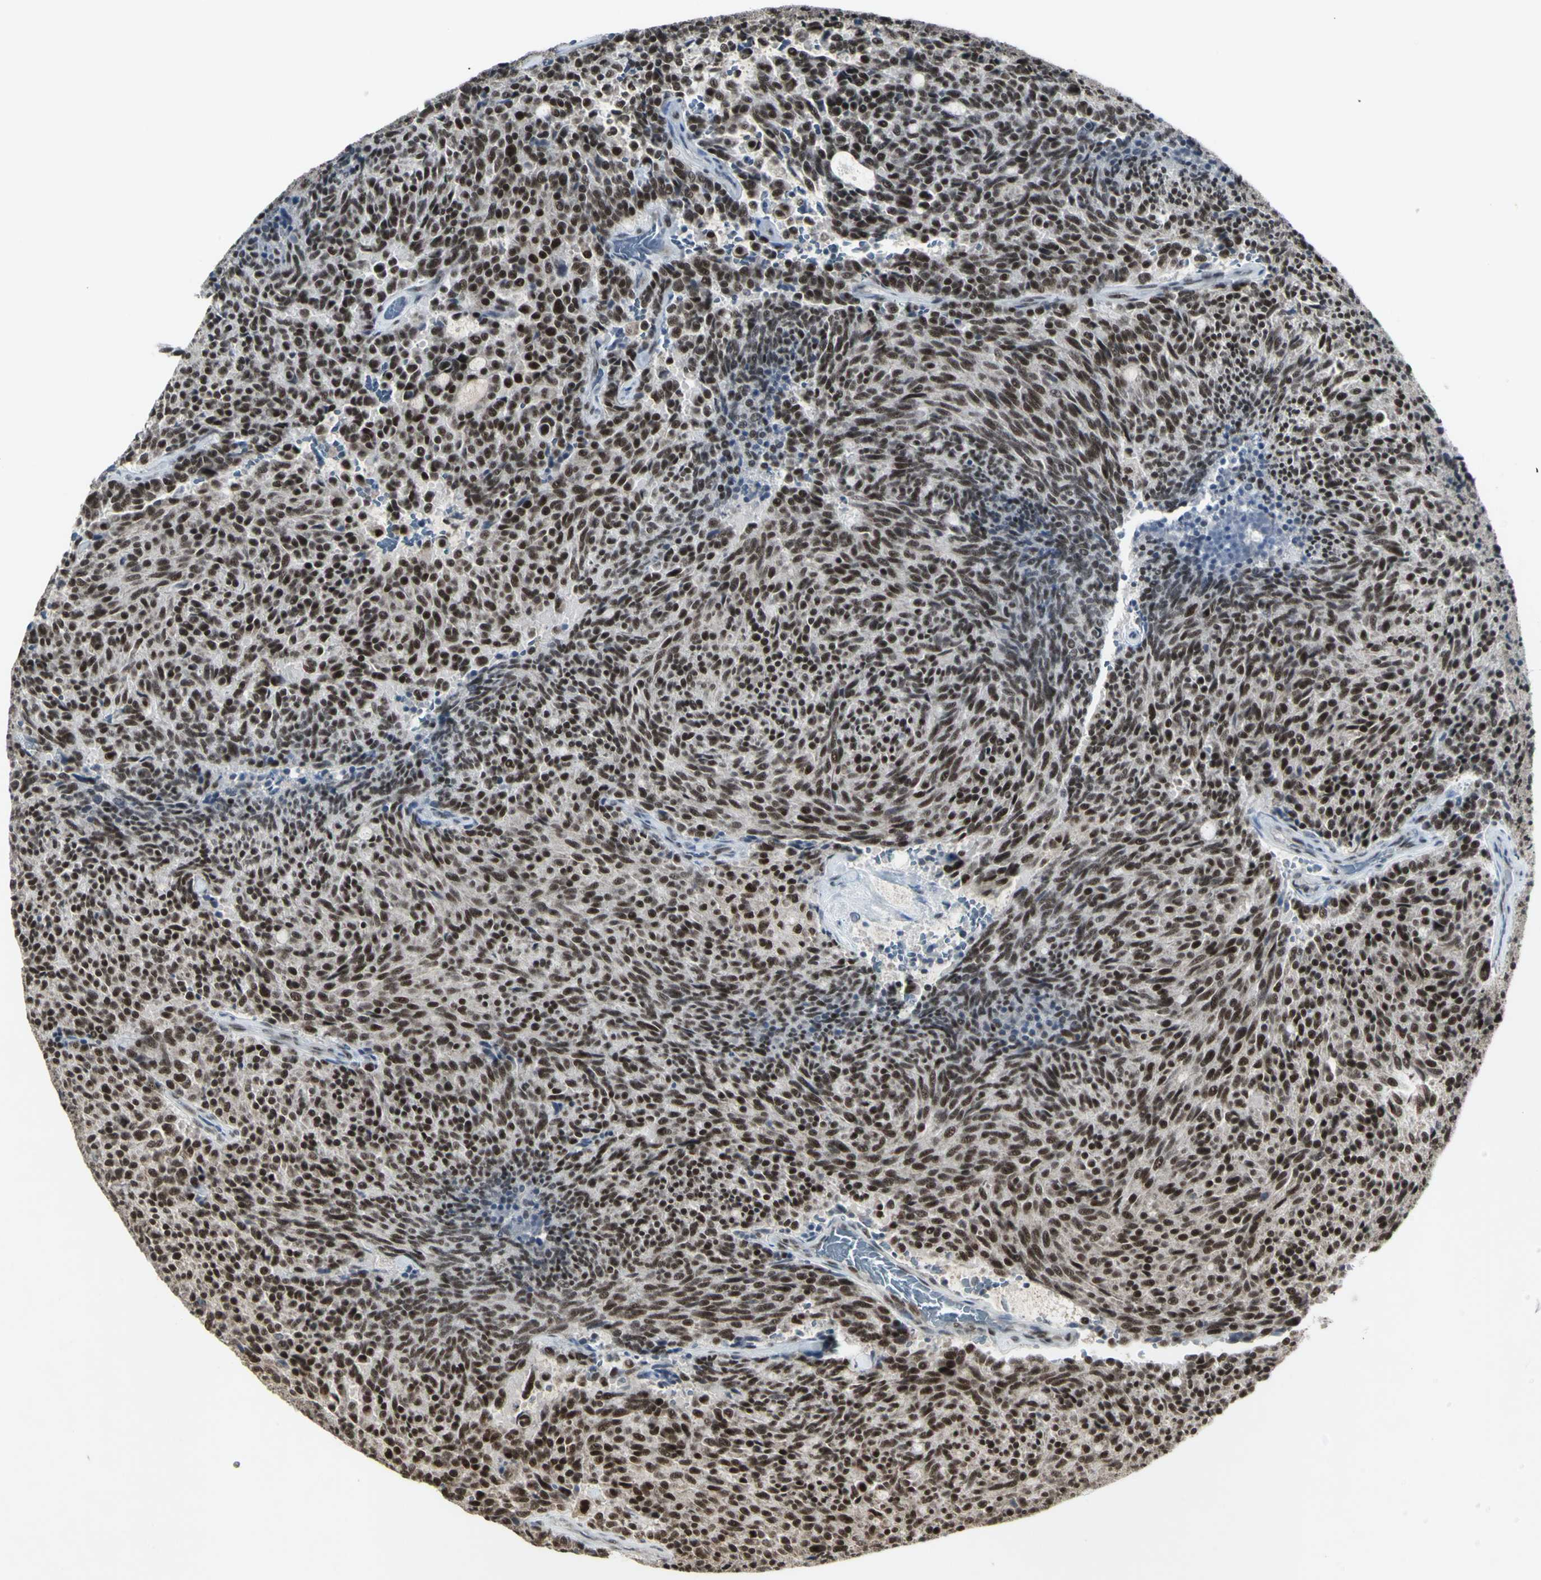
{"staining": {"intensity": "strong", "quantity": ">75%", "location": "nuclear"}, "tissue": "carcinoid", "cell_type": "Tumor cells", "image_type": "cancer", "snomed": [{"axis": "morphology", "description": "Carcinoid, malignant, NOS"}, {"axis": "topography", "description": "Pancreas"}], "caption": "Human malignant carcinoid stained with a brown dye displays strong nuclear positive staining in approximately >75% of tumor cells.", "gene": "CCNT1", "patient": {"sex": "female", "age": 54}}